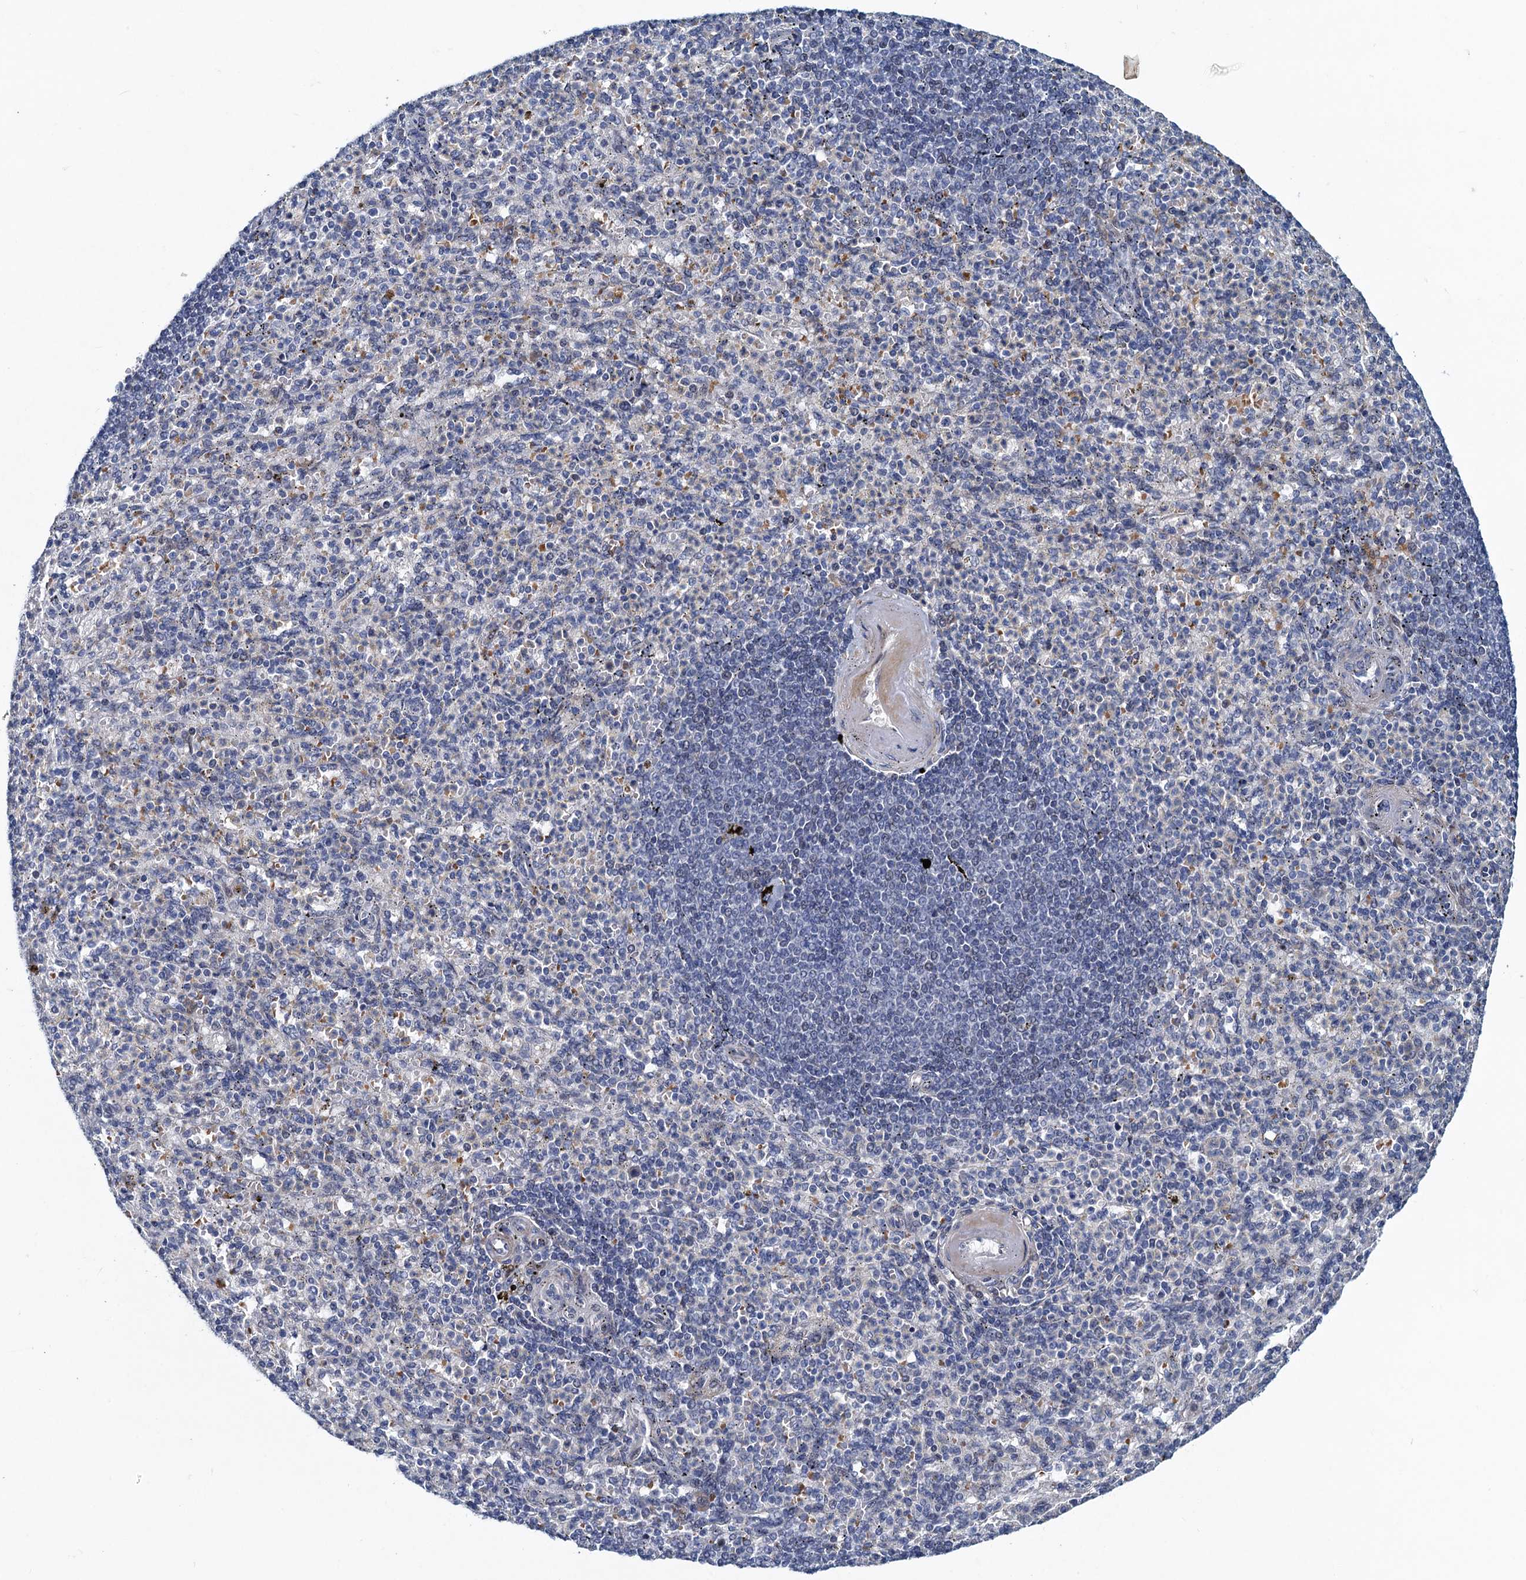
{"staining": {"intensity": "negative", "quantity": "none", "location": "none"}, "tissue": "spleen", "cell_type": "Cells in red pulp", "image_type": "normal", "snomed": [{"axis": "morphology", "description": "Normal tissue, NOS"}, {"axis": "topography", "description": "Spleen"}], "caption": "Spleen stained for a protein using IHC reveals no positivity cells in red pulp.", "gene": "ATOSA", "patient": {"sex": "female", "age": 74}}